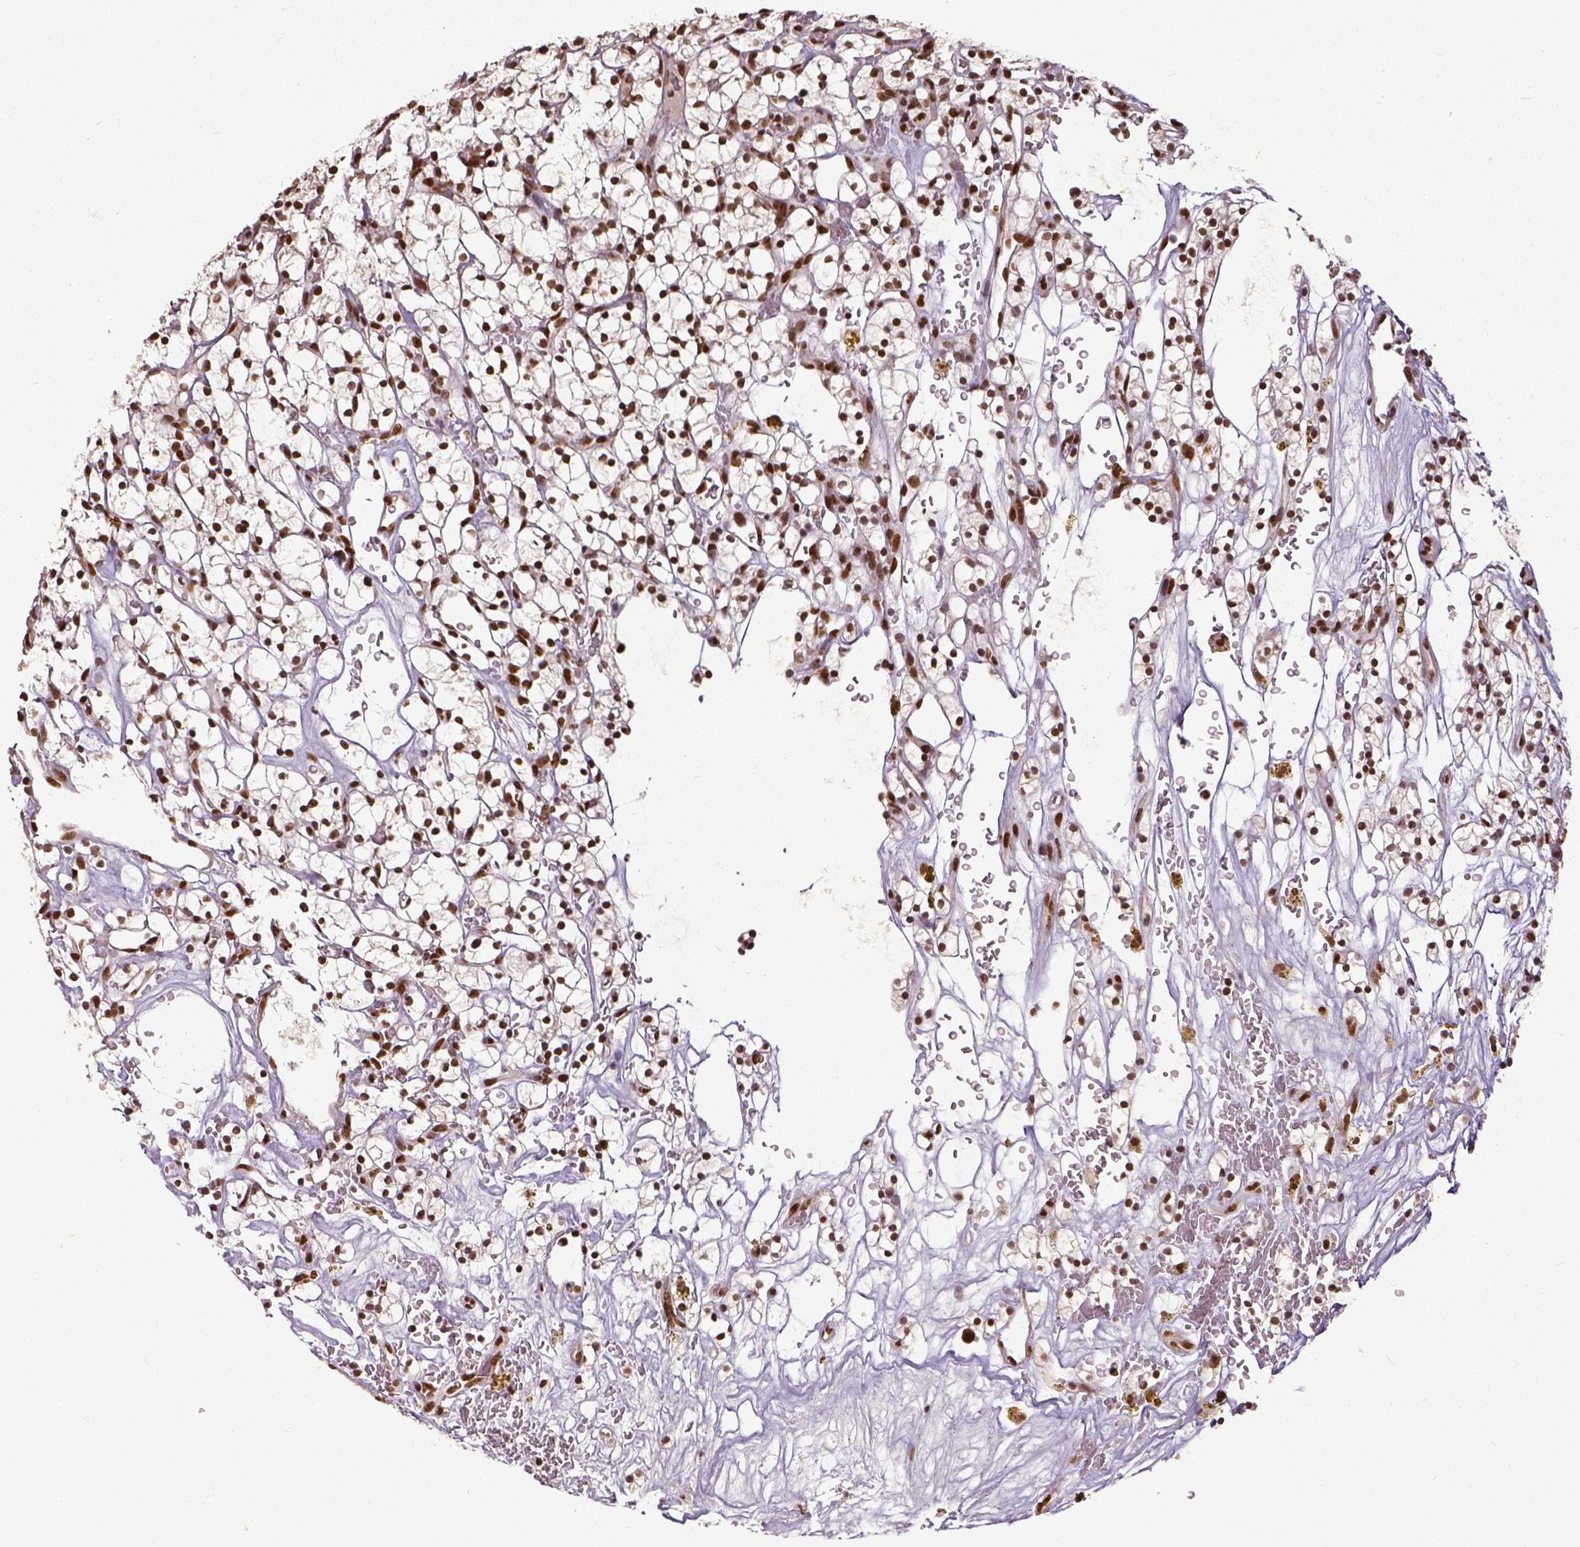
{"staining": {"intensity": "strong", "quantity": ">75%", "location": "nuclear"}, "tissue": "renal cancer", "cell_type": "Tumor cells", "image_type": "cancer", "snomed": [{"axis": "morphology", "description": "Adenocarcinoma, NOS"}, {"axis": "topography", "description": "Kidney"}], "caption": "A high-resolution micrograph shows immunohistochemistry (IHC) staining of renal cancer (adenocarcinoma), which shows strong nuclear expression in approximately >75% of tumor cells.", "gene": "ATRX", "patient": {"sex": "female", "age": 64}}